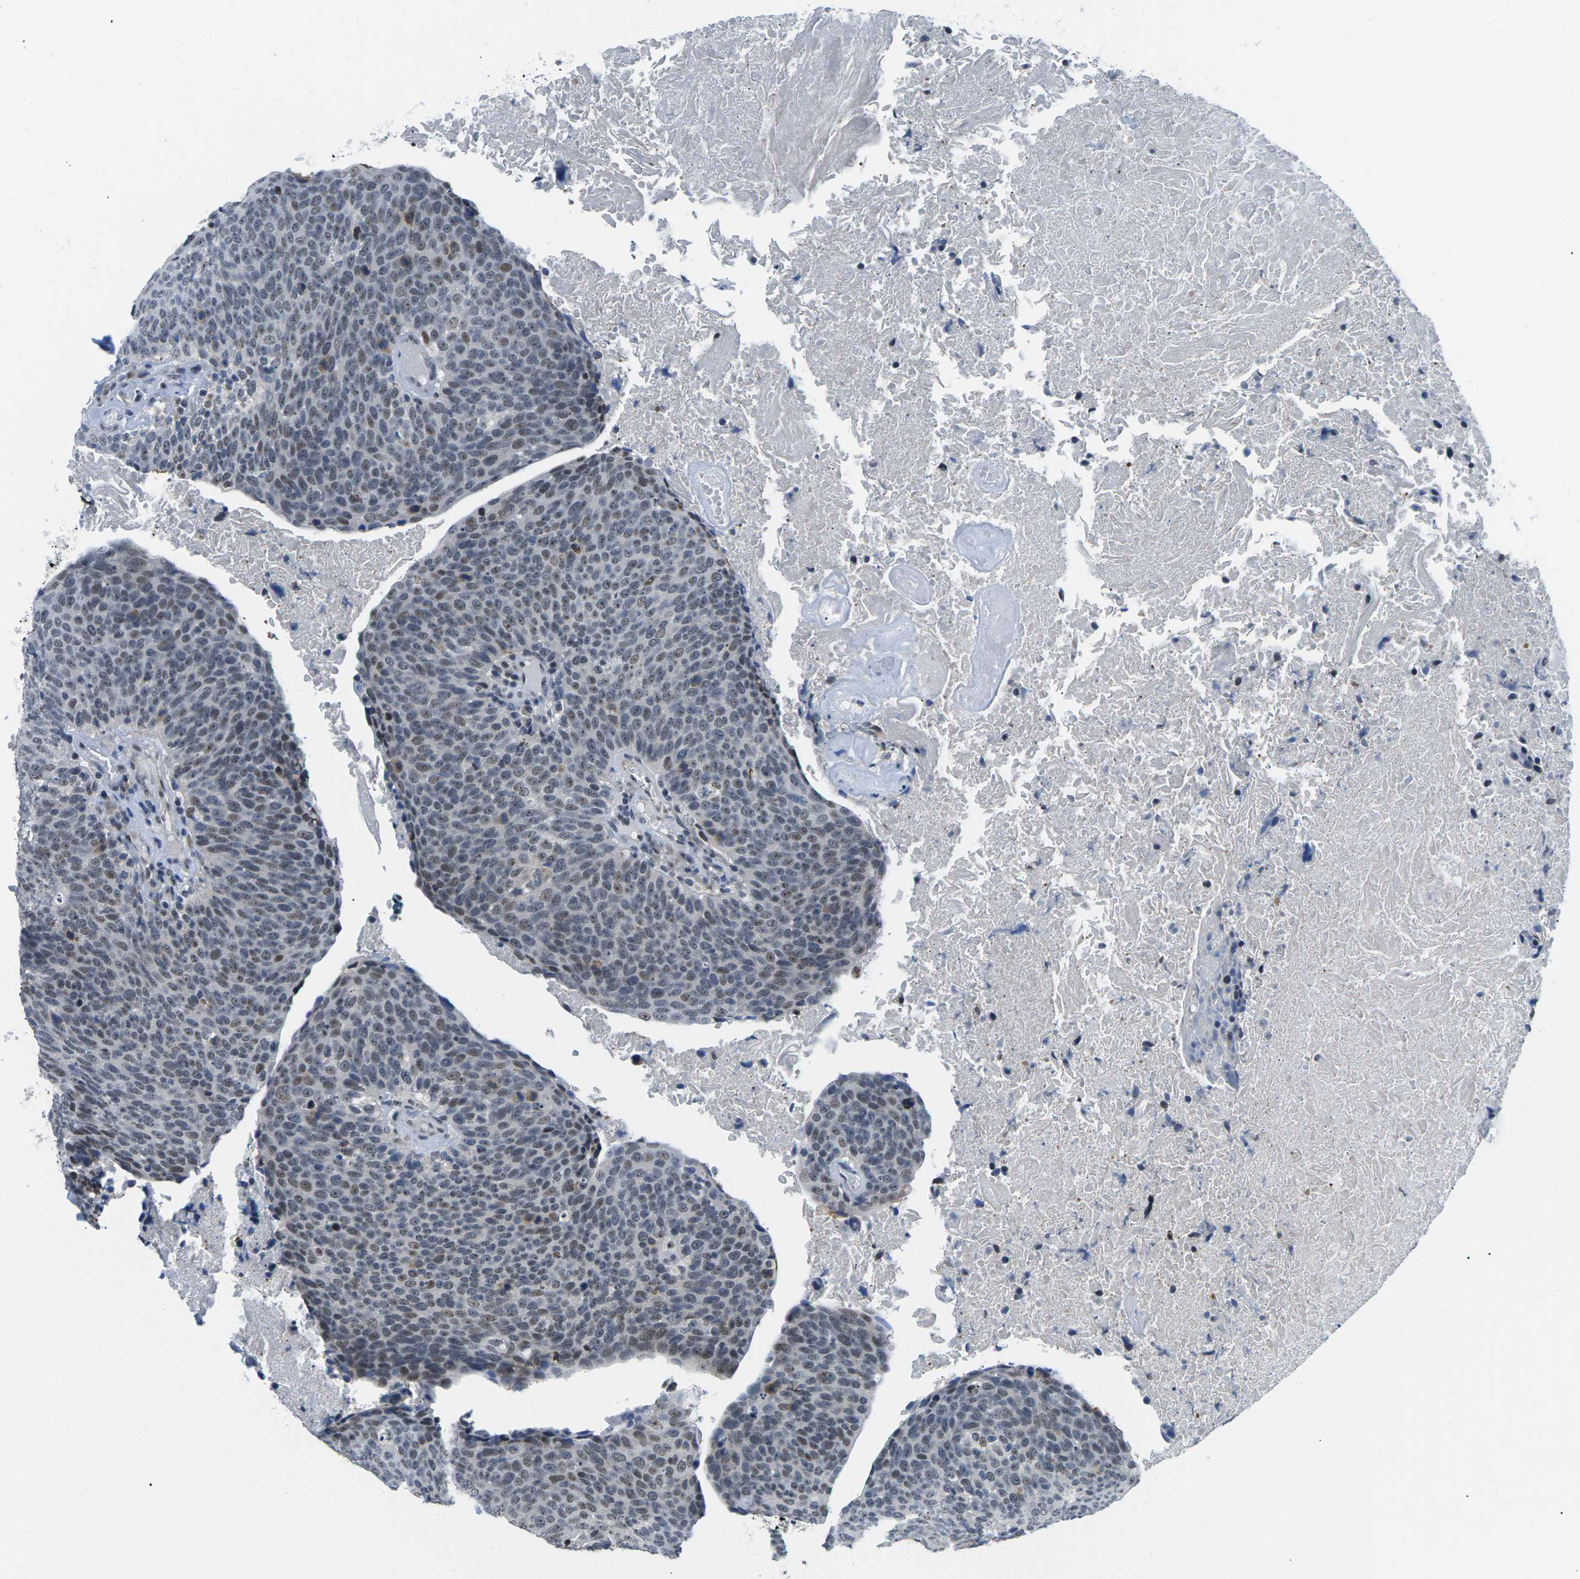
{"staining": {"intensity": "moderate", "quantity": "25%-75%", "location": "nuclear"}, "tissue": "head and neck cancer", "cell_type": "Tumor cells", "image_type": "cancer", "snomed": [{"axis": "morphology", "description": "Squamous cell carcinoma, NOS"}, {"axis": "morphology", "description": "Squamous cell carcinoma, metastatic, NOS"}, {"axis": "topography", "description": "Lymph node"}, {"axis": "topography", "description": "Head-Neck"}], "caption": "Immunohistochemistry (IHC) staining of head and neck squamous cell carcinoma, which shows medium levels of moderate nuclear staining in about 25%-75% of tumor cells indicating moderate nuclear protein staining. The staining was performed using DAB (brown) for protein detection and nuclei were counterstained in hematoxylin (blue).", "gene": "NSRP1", "patient": {"sex": "male", "age": 62}}